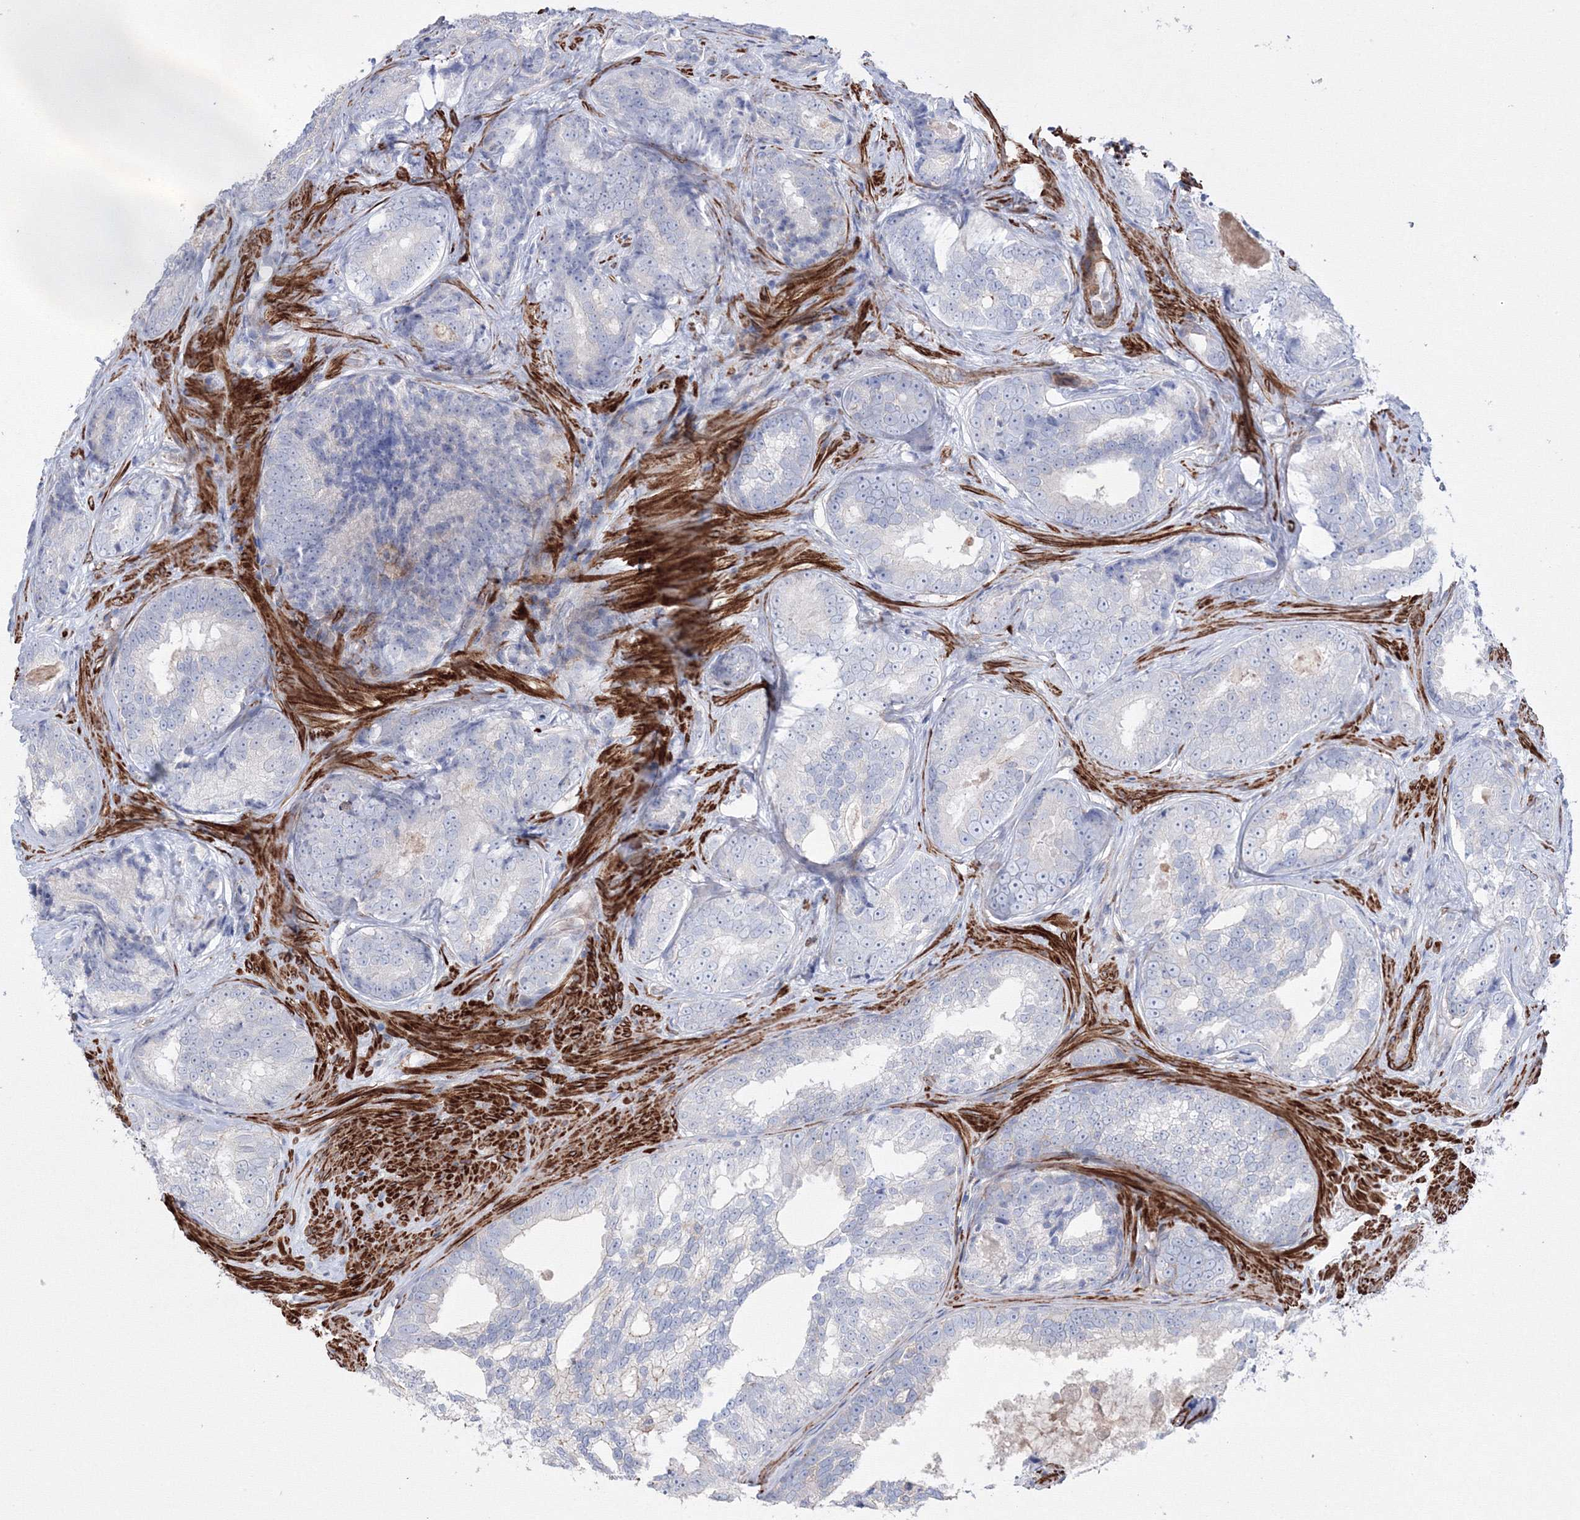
{"staining": {"intensity": "negative", "quantity": "none", "location": "none"}, "tissue": "prostate cancer", "cell_type": "Tumor cells", "image_type": "cancer", "snomed": [{"axis": "morphology", "description": "Adenocarcinoma, High grade"}, {"axis": "topography", "description": "Prostate"}], "caption": "The immunohistochemistry micrograph has no significant positivity in tumor cells of adenocarcinoma (high-grade) (prostate) tissue.", "gene": "GPR82", "patient": {"sex": "male", "age": 66}}